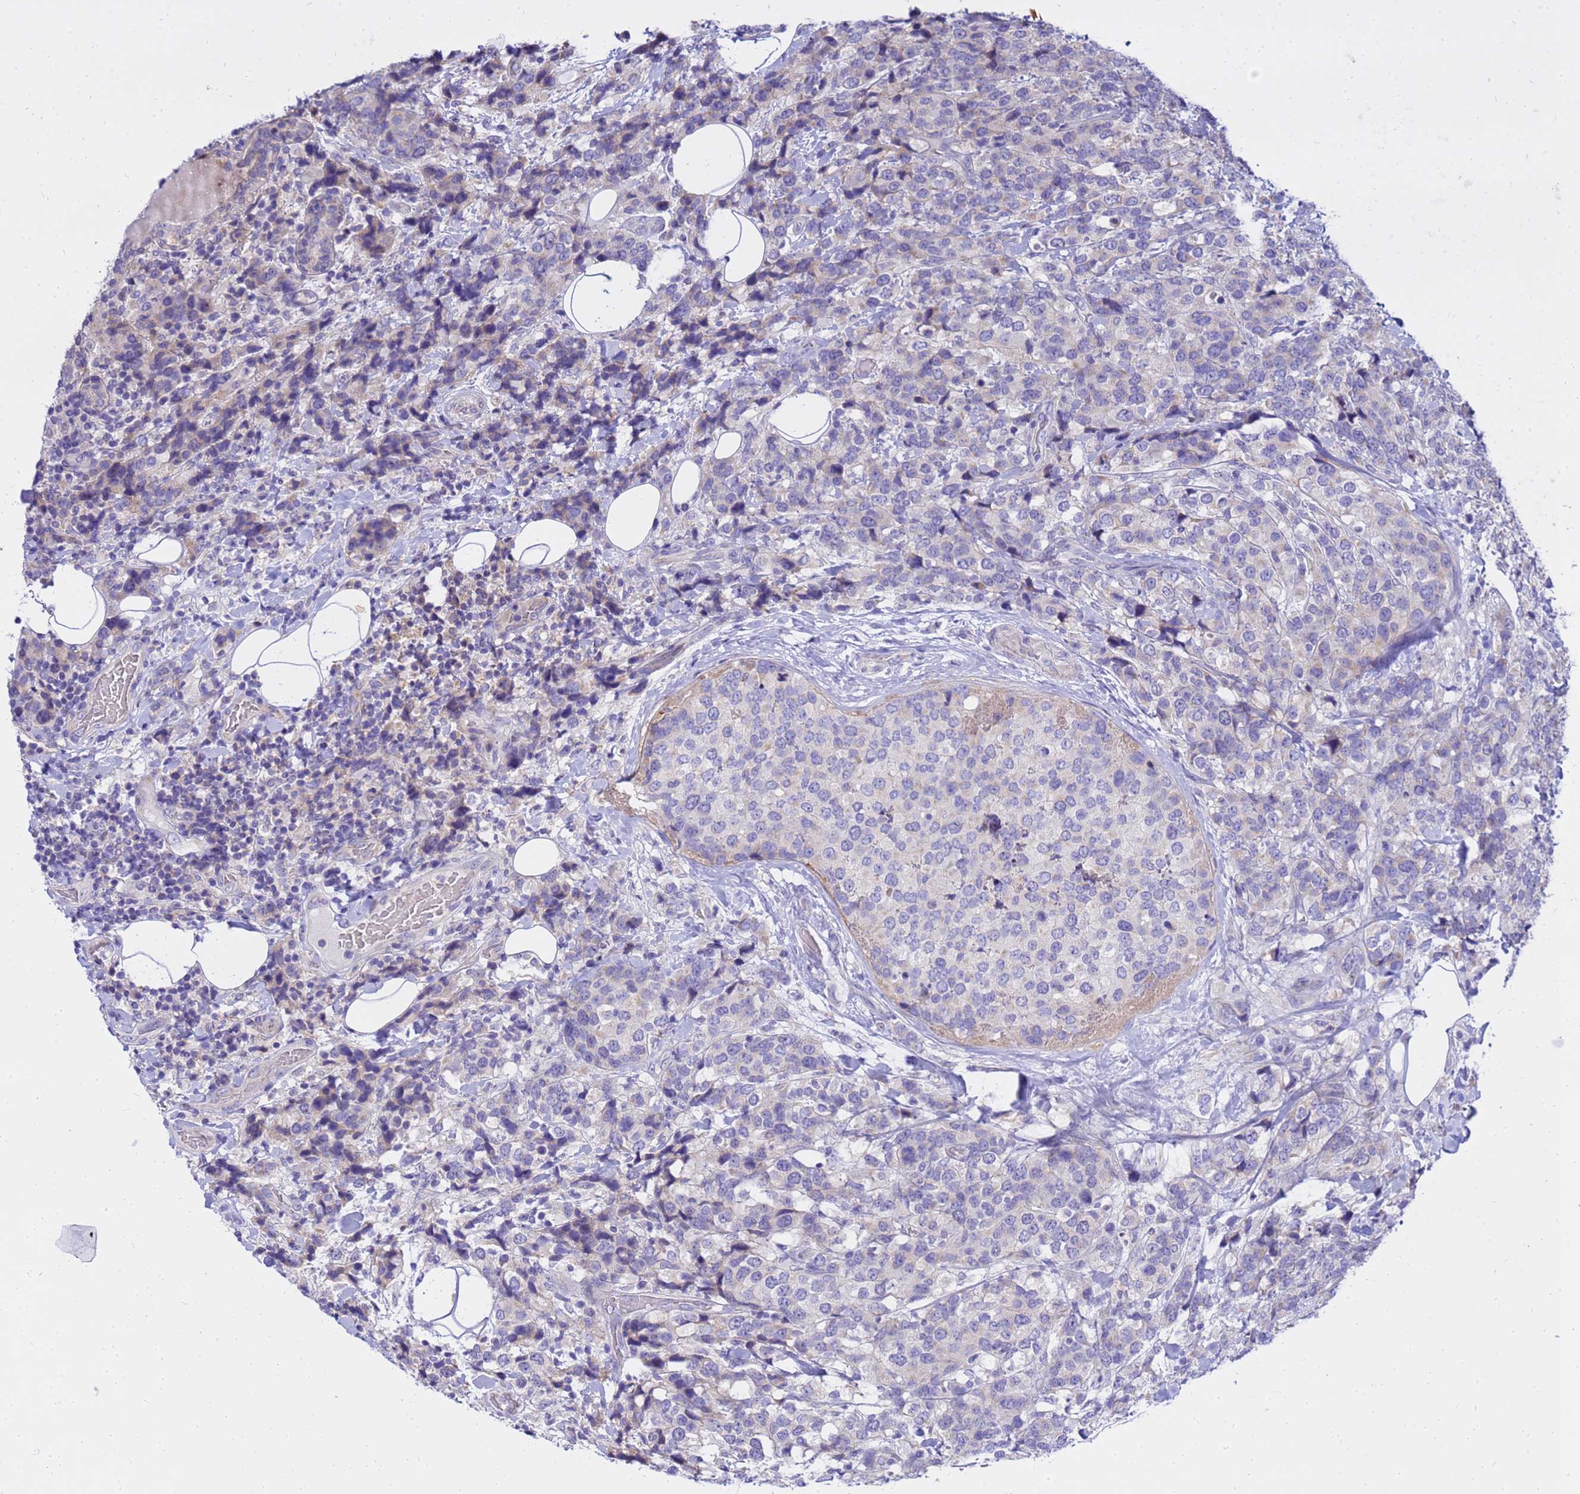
{"staining": {"intensity": "negative", "quantity": "none", "location": "none"}, "tissue": "breast cancer", "cell_type": "Tumor cells", "image_type": "cancer", "snomed": [{"axis": "morphology", "description": "Lobular carcinoma"}, {"axis": "topography", "description": "Breast"}], "caption": "DAB (3,3'-diaminobenzidine) immunohistochemical staining of breast cancer (lobular carcinoma) displays no significant staining in tumor cells.", "gene": "HERC5", "patient": {"sex": "female", "age": 59}}